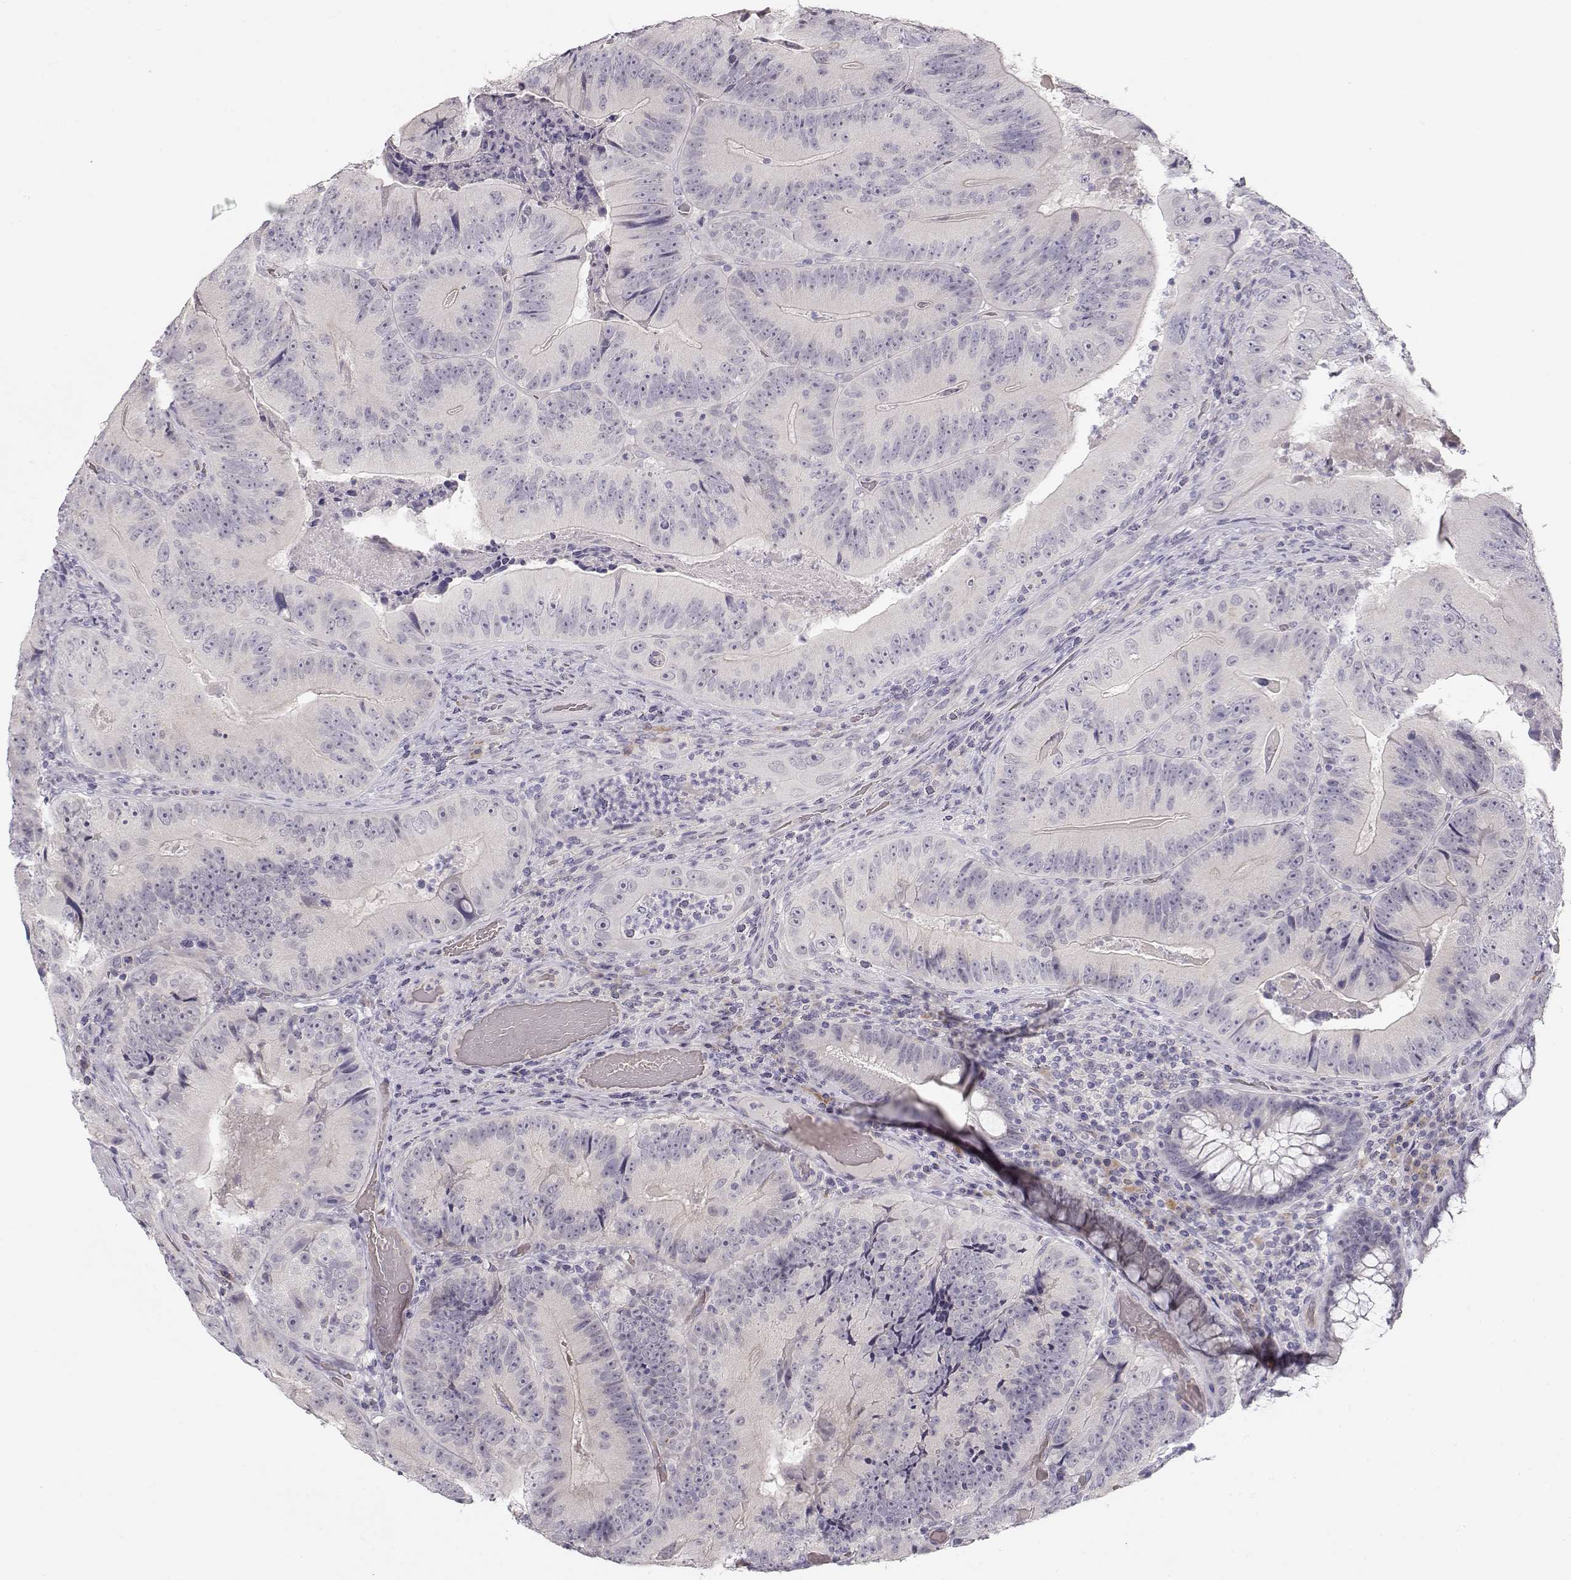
{"staining": {"intensity": "negative", "quantity": "none", "location": "none"}, "tissue": "colorectal cancer", "cell_type": "Tumor cells", "image_type": "cancer", "snomed": [{"axis": "morphology", "description": "Adenocarcinoma, NOS"}, {"axis": "topography", "description": "Colon"}], "caption": "This image is of adenocarcinoma (colorectal) stained with IHC to label a protein in brown with the nuclei are counter-stained blue. There is no staining in tumor cells. The staining is performed using DAB brown chromogen with nuclei counter-stained in using hematoxylin.", "gene": "TTC26", "patient": {"sex": "female", "age": 86}}